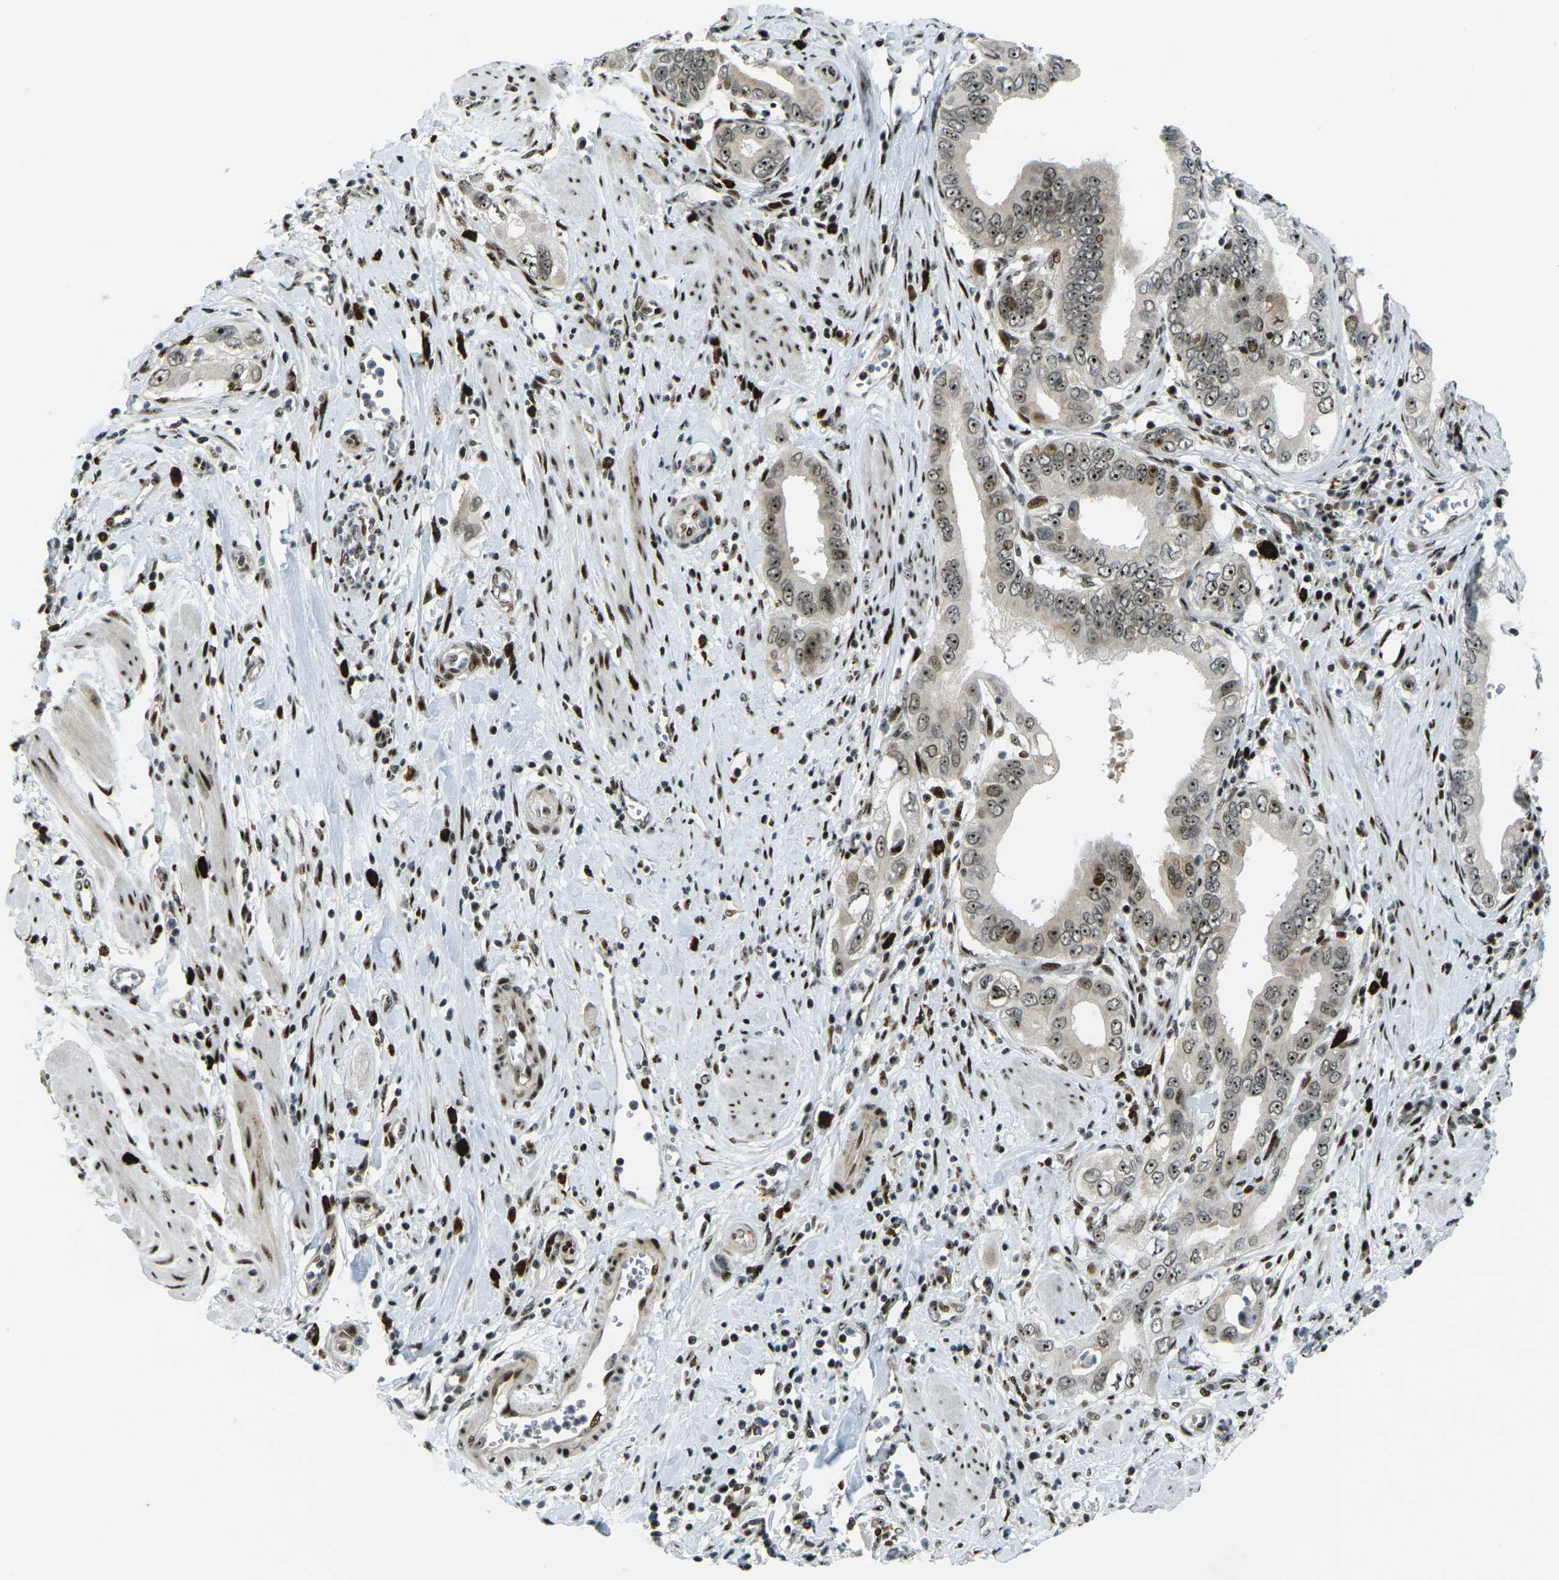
{"staining": {"intensity": "strong", "quantity": ">75%", "location": "nuclear"}, "tissue": "pancreatic cancer", "cell_type": "Tumor cells", "image_type": "cancer", "snomed": [{"axis": "morphology", "description": "Normal tissue, NOS"}, {"axis": "topography", "description": "Lymph node"}], "caption": "Immunohistochemistry of pancreatic cancer displays high levels of strong nuclear positivity in approximately >75% of tumor cells.", "gene": "UBE2C", "patient": {"sex": "male", "age": 50}}